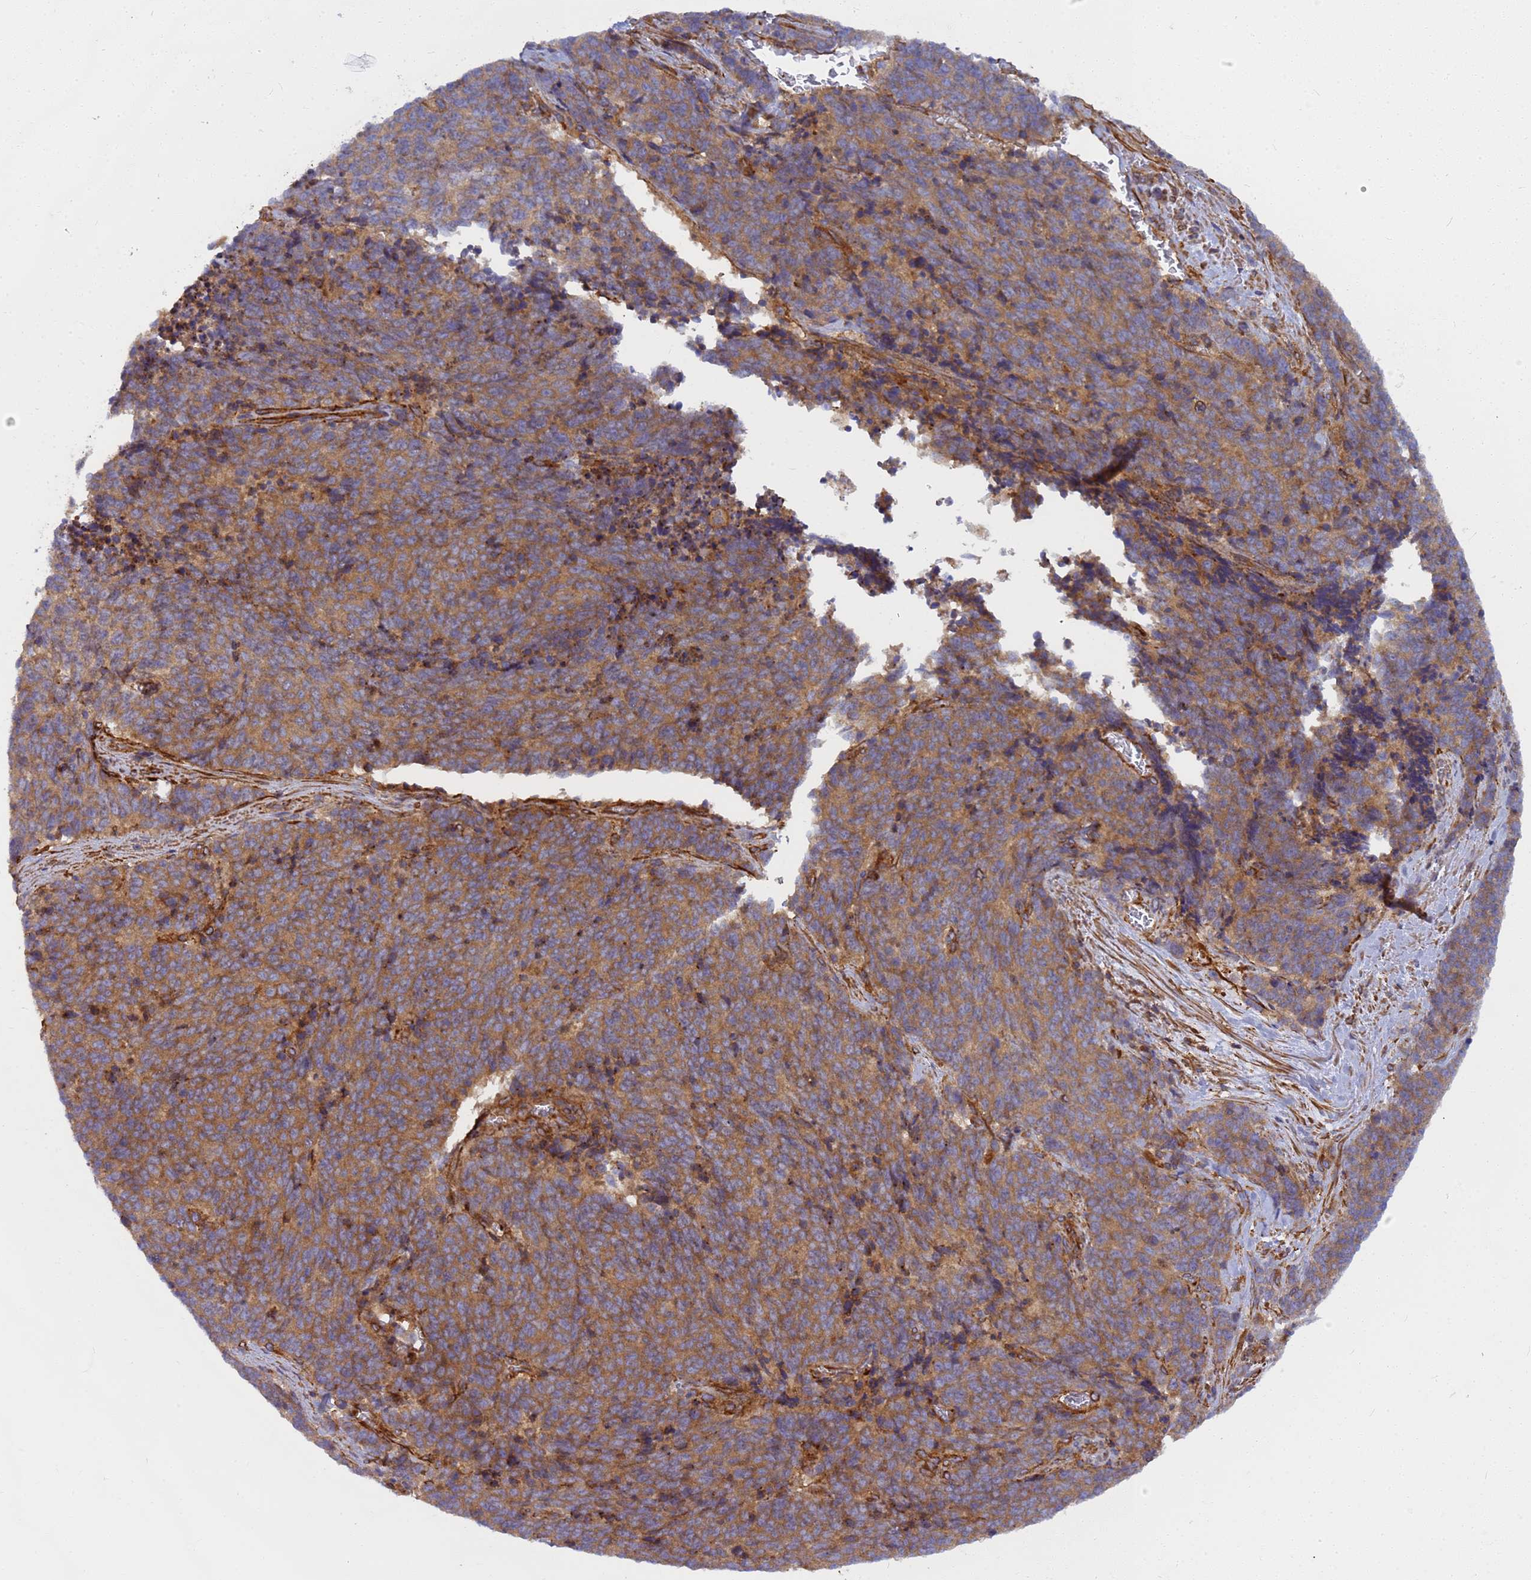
{"staining": {"intensity": "moderate", "quantity": ">75%", "location": "cytoplasmic/membranous"}, "tissue": "cervical cancer", "cell_type": "Tumor cells", "image_type": "cancer", "snomed": [{"axis": "morphology", "description": "Squamous cell carcinoma, NOS"}, {"axis": "topography", "description": "Cervix"}], "caption": "Protein expression by IHC reveals moderate cytoplasmic/membranous positivity in about >75% of tumor cells in squamous cell carcinoma (cervical).", "gene": "C2CD5", "patient": {"sex": "female", "age": 29}}